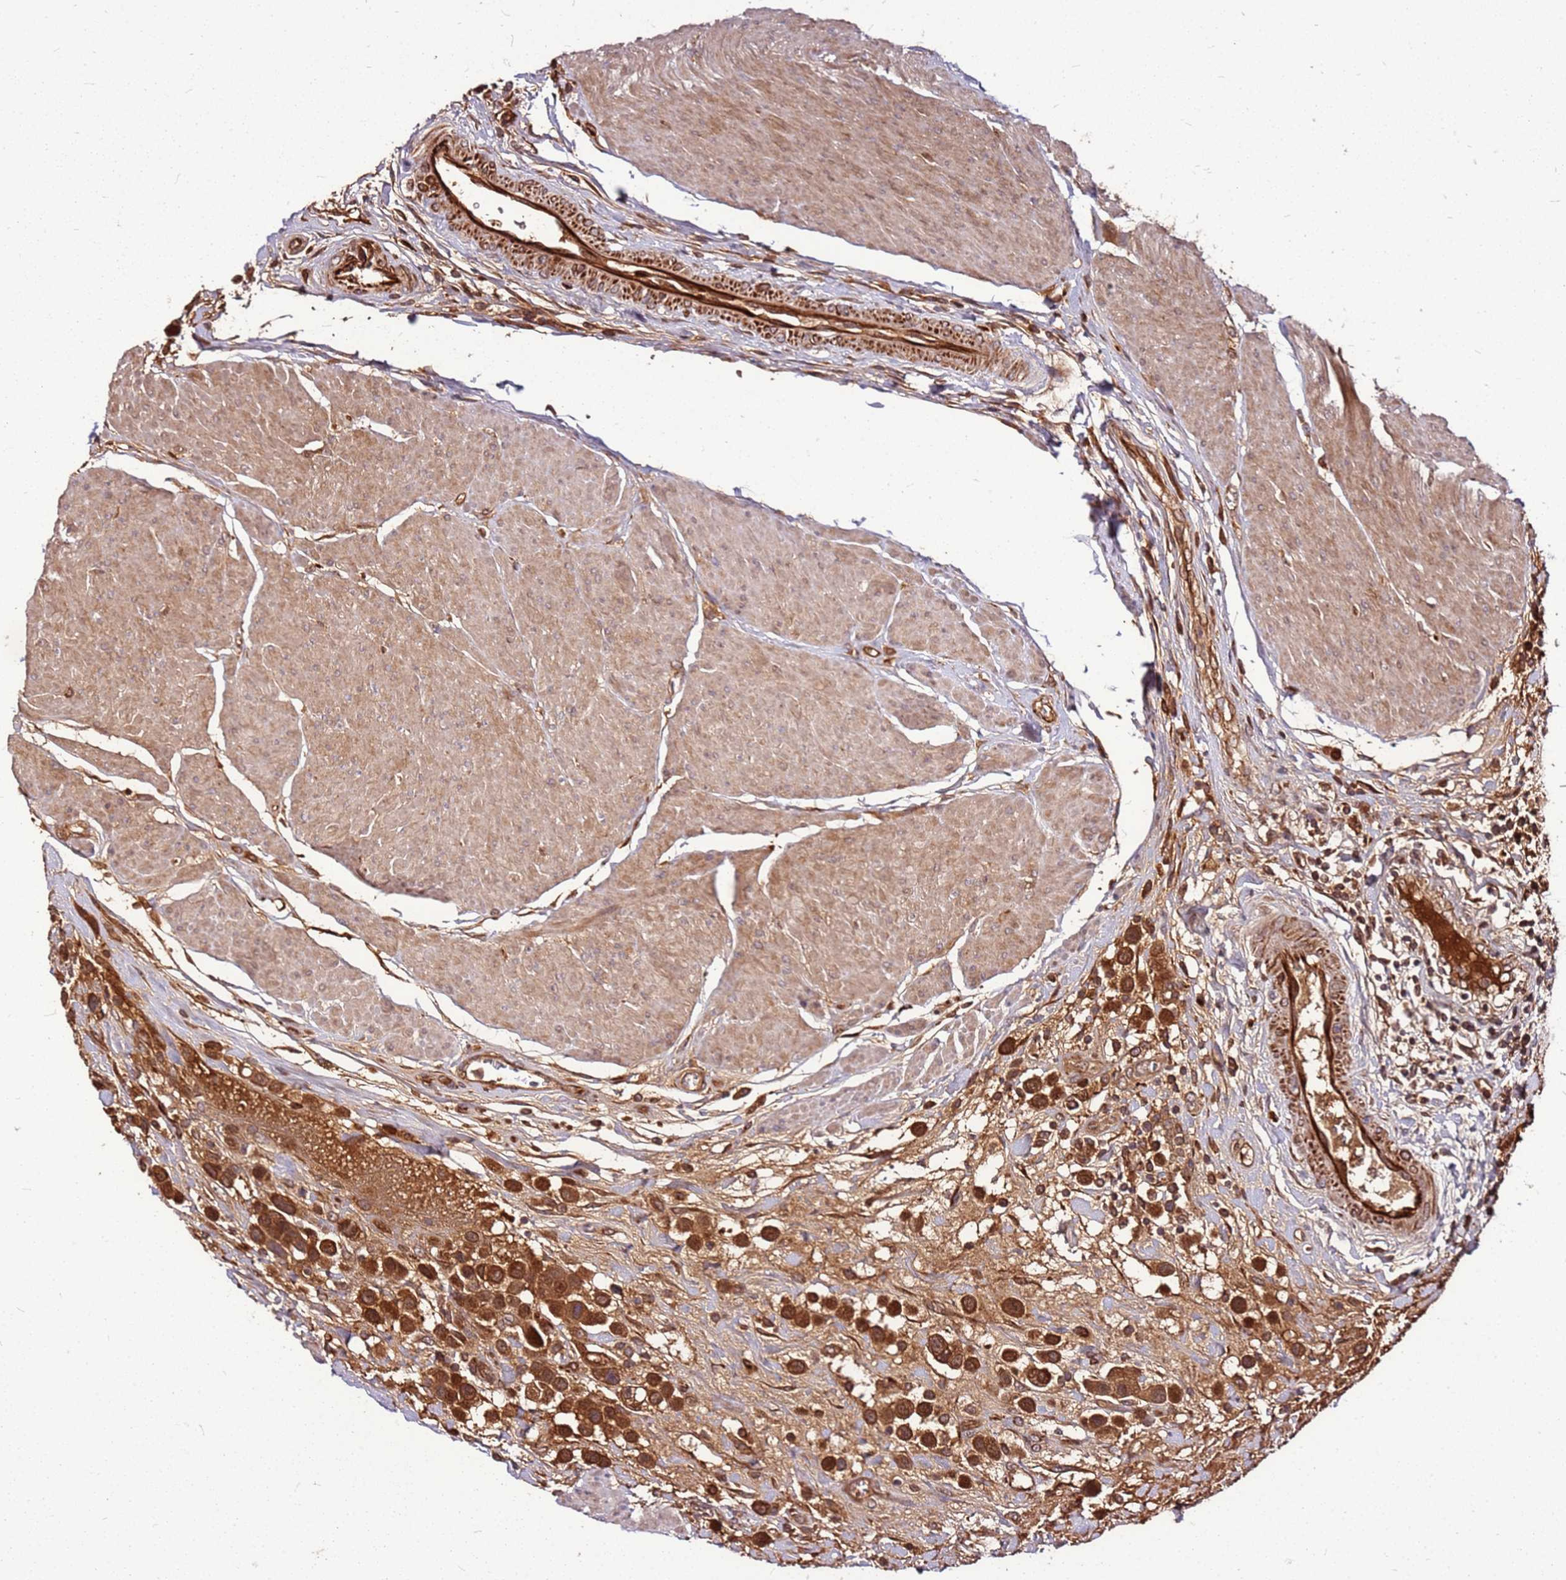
{"staining": {"intensity": "strong", "quantity": ">75%", "location": "cytoplasmic/membranous"}, "tissue": "urothelial cancer", "cell_type": "Tumor cells", "image_type": "cancer", "snomed": [{"axis": "morphology", "description": "Urothelial carcinoma, High grade"}, {"axis": "topography", "description": "Urinary bladder"}], "caption": "Immunohistochemistry (IHC) image of human urothelial carcinoma (high-grade) stained for a protein (brown), which displays high levels of strong cytoplasmic/membranous positivity in about >75% of tumor cells.", "gene": "LYPLAL1", "patient": {"sex": "male", "age": 50}}